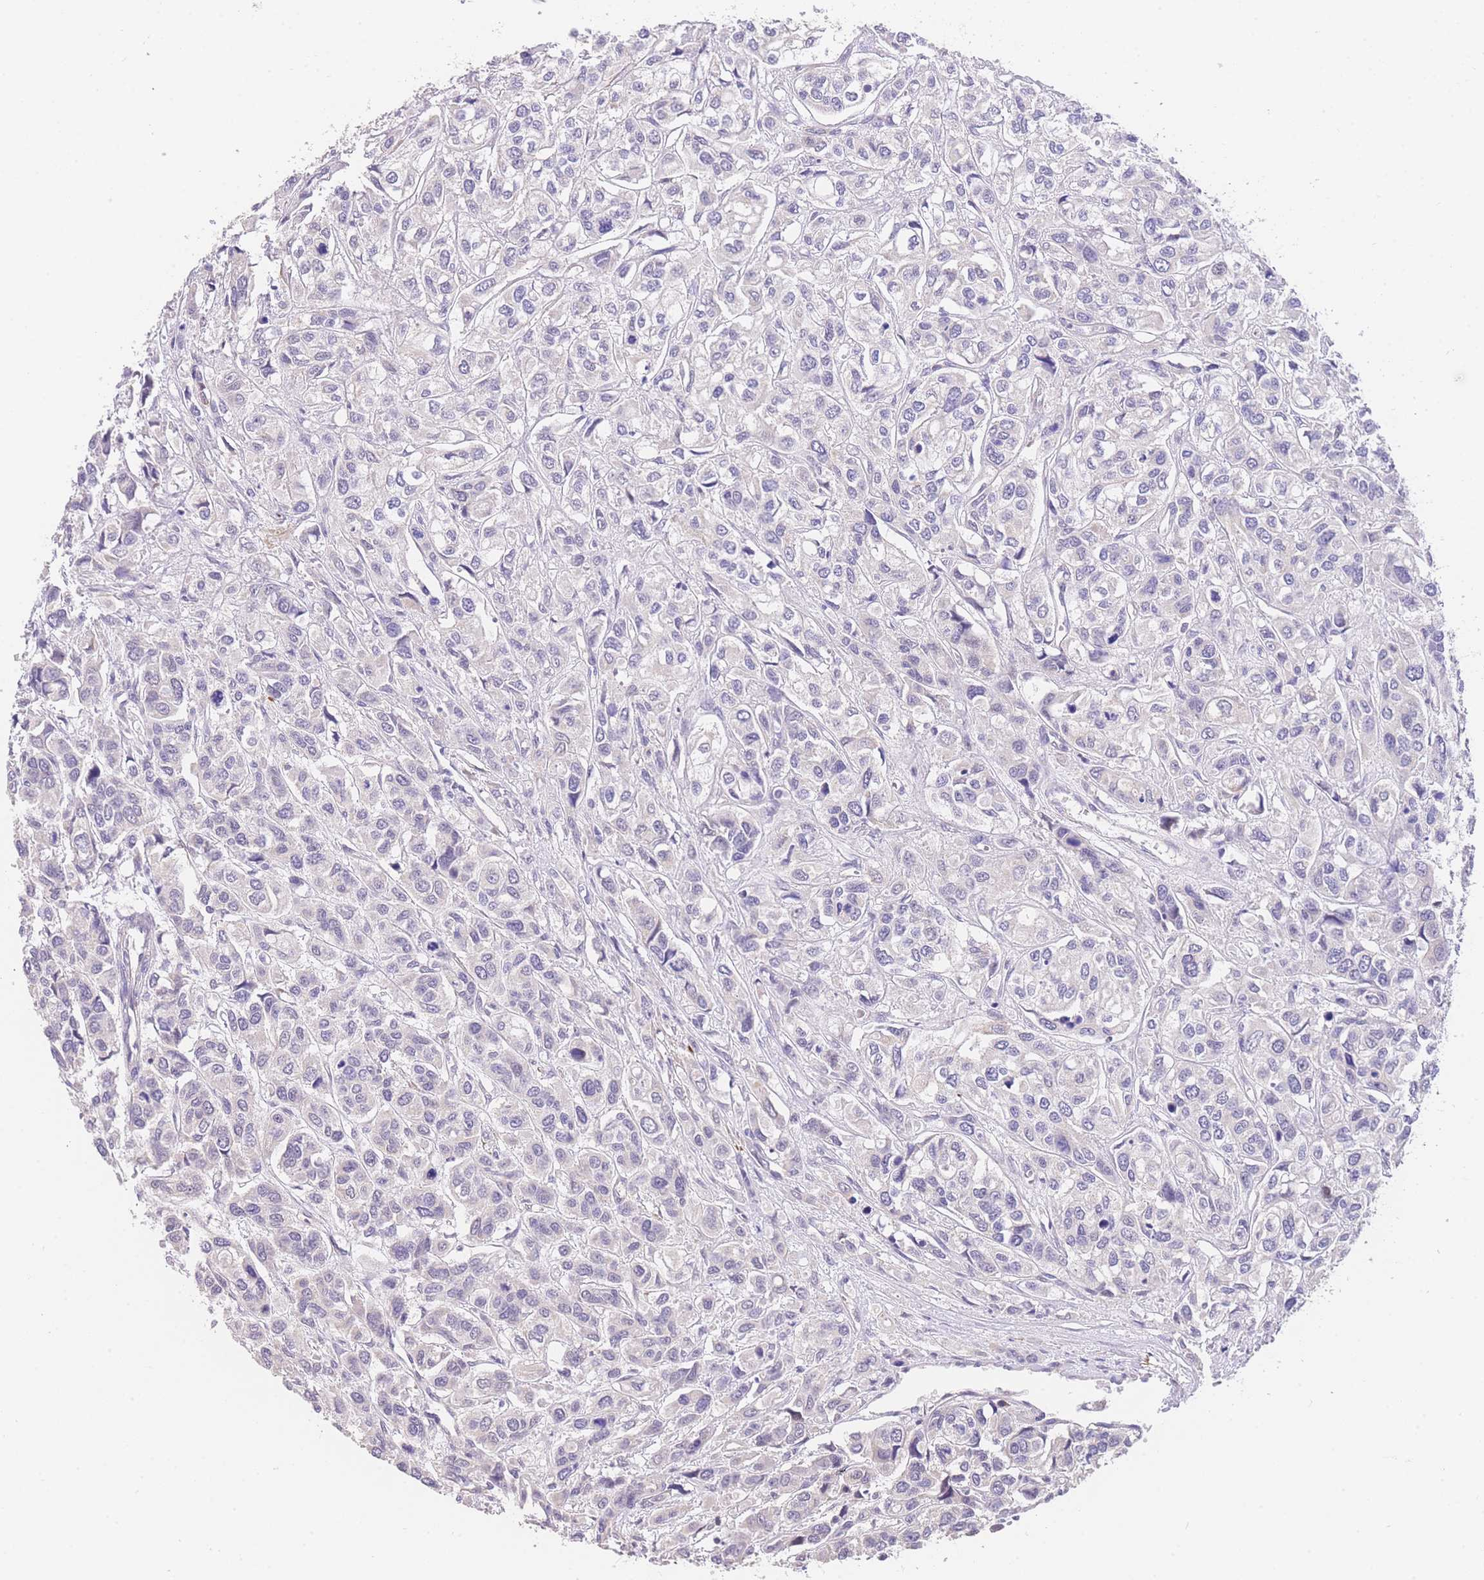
{"staining": {"intensity": "negative", "quantity": "none", "location": "none"}, "tissue": "urothelial cancer", "cell_type": "Tumor cells", "image_type": "cancer", "snomed": [{"axis": "morphology", "description": "Urothelial carcinoma, High grade"}, {"axis": "topography", "description": "Urinary bladder"}], "caption": "This is a histopathology image of IHC staining of urothelial cancer, which shows no staining in tumor cells.", "gene": "SLC35F2", "patient": {"sex": "male", "age": 67}}